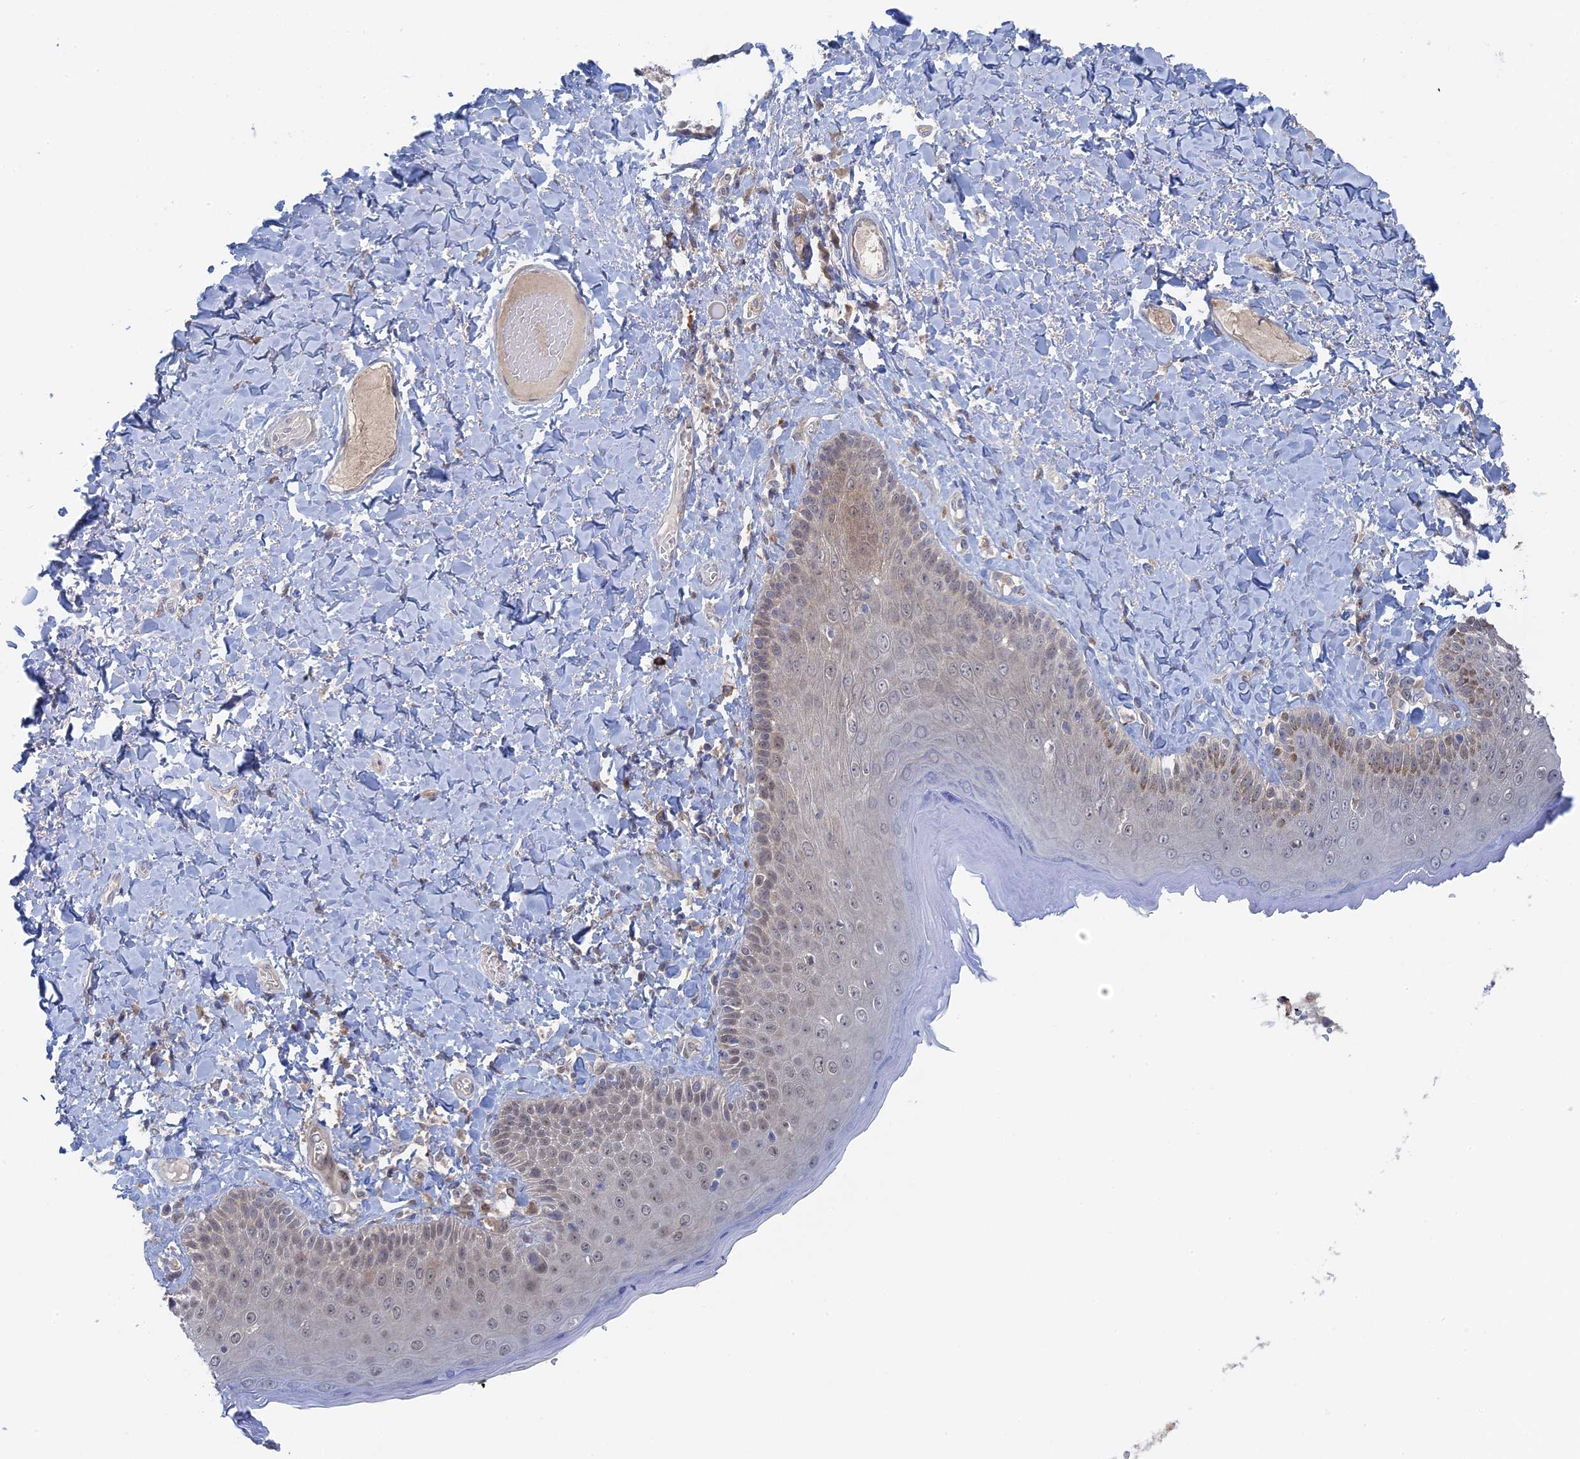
{"staining": {"intensity": "moderate", "quantity": "<25%", "location": "cytoplasmic/membranous"}, "tissue": "skin", "cell_type": "Epidermal cells", "image_type": "normal", "snomed": [{"axis": "morphology", "description": "Normal tissue, NOS"}, {"axis": "topography", "description": "Anal"}], "caption": "Approximately <25% of epidermal cells in benign skin reveal moderate cytoplasmic/membranous protein staining as visualized by brown immunohistochemical staining.", "gene": "IRGQ", "patient": {"sex": "male", "age": 69}}